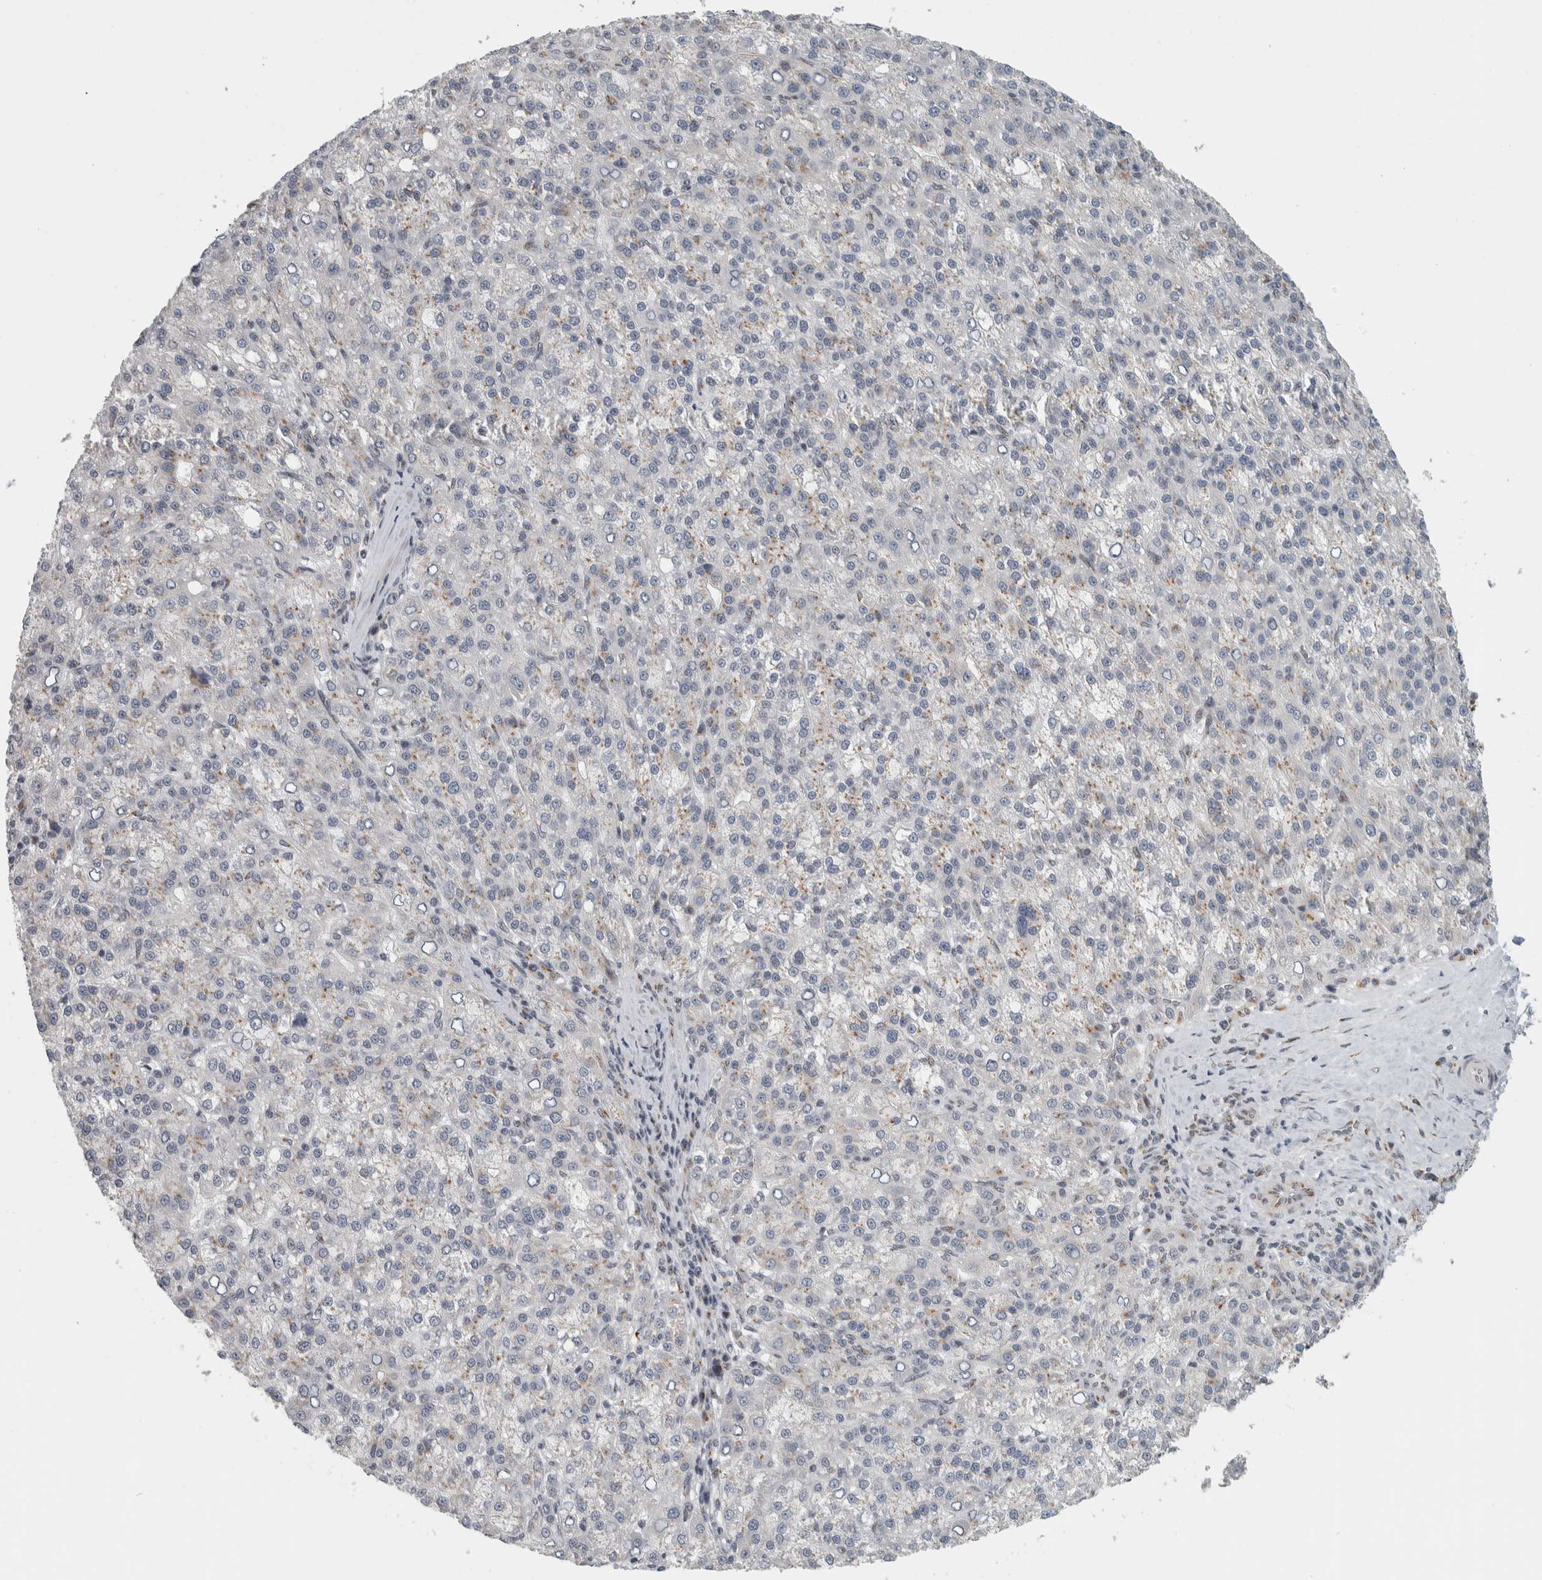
{"staining": {"intensity": "negative", "quantity": "none", "location": "none"}, "tissue": "liver cancer", "cell_type": "Tumor cells", "image_type": "cancer", "snomed": [{"axis": "morphology", "description": "Carcinoma, Hepatocellular, NOS"}, {"axis": "topography", "description": "Liver"}], "caption": "A high-resolution micrograph shows immunohistochemistry staining of hepatocellular carcinoma (liver), which exhibits no significant expression in tumor cells.", "gene": "ZMYND8", "patient": {"sex": "female", "age": 58}}